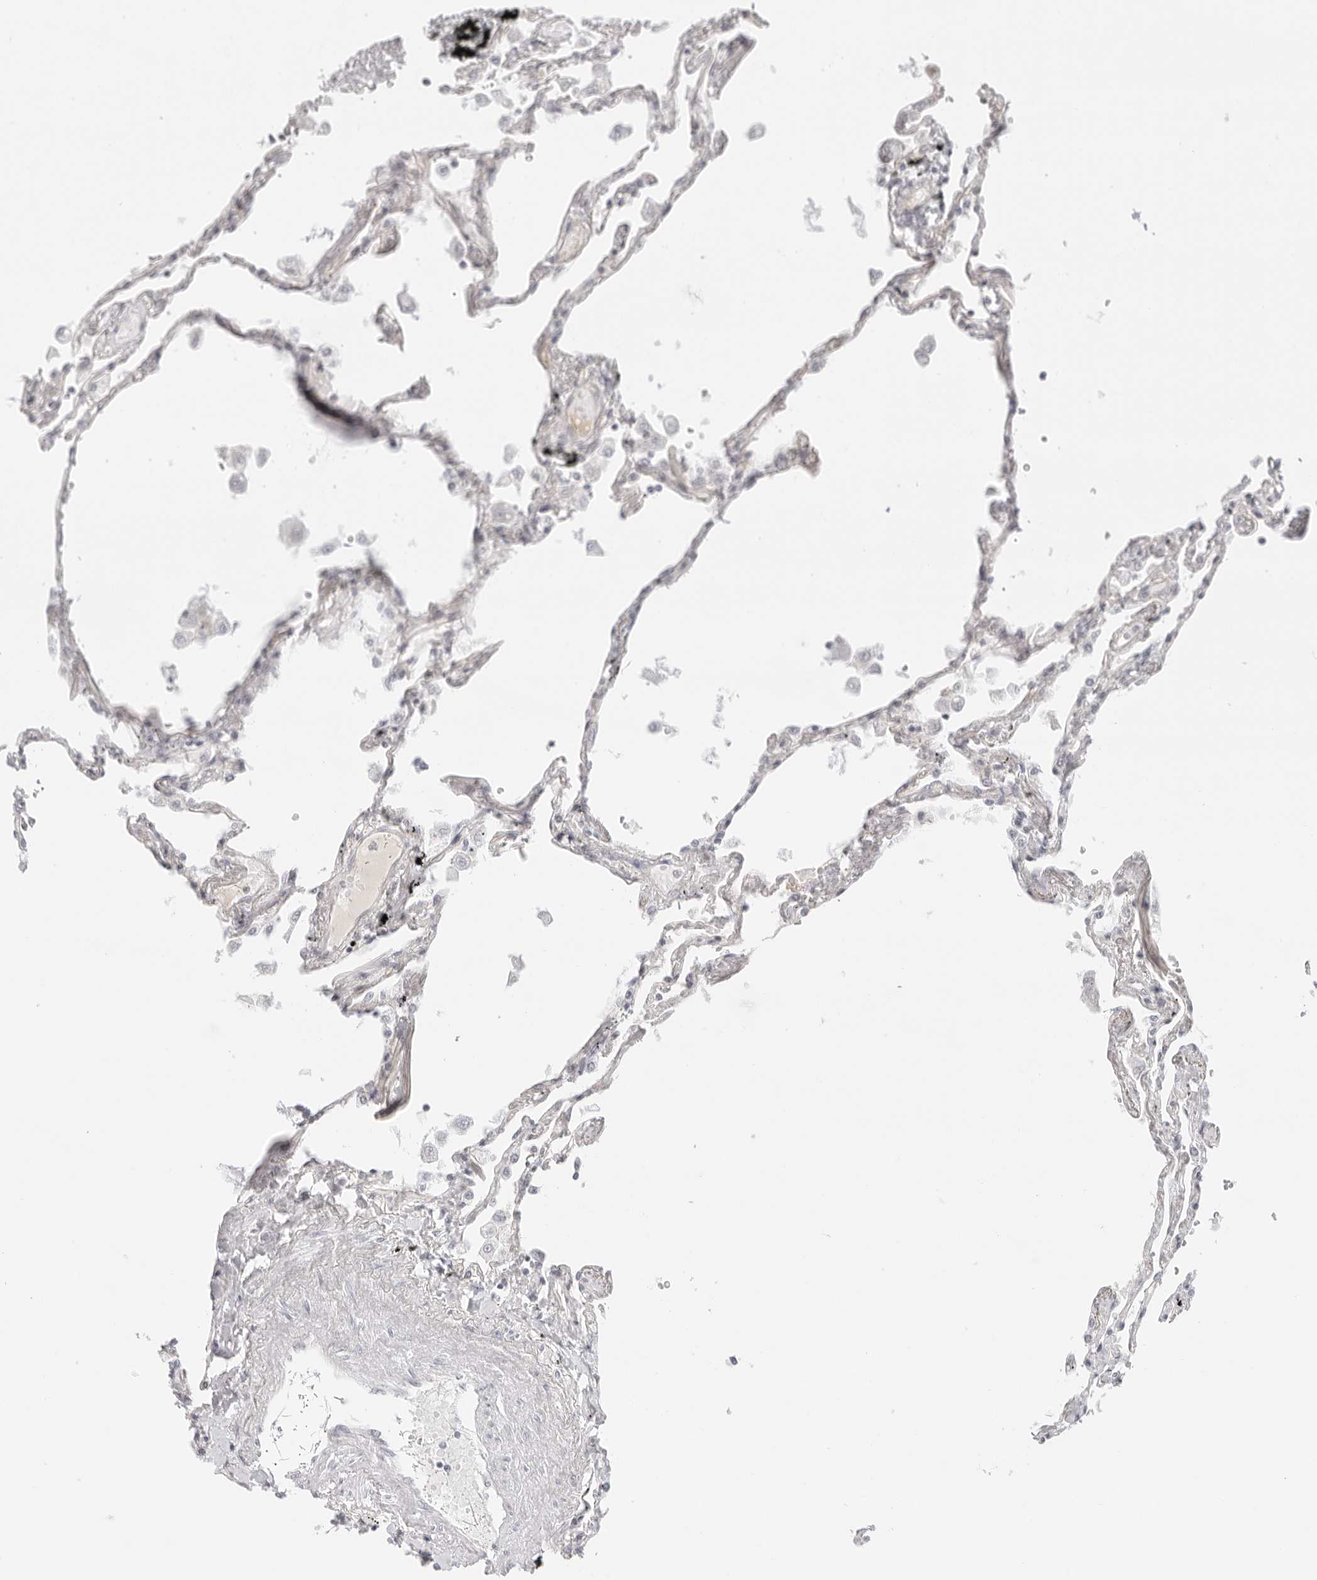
{"staining": {"intensity": "weak", "quantity": "<25%", "location": "nuclear"}, "tissue": "lung", "cell_type": "Alveolar cells", "image_type": "normal", "snomed": [{"axis": "morphology", "description": "Normal tissue, NOS"}, {"axis": "topography", "description": "Lung"}], "caption": "Protein analysis of normal lung exhibits no significant positivity in alveolar cells.", "gene": "MED18", "patient": {"sex": "female", "age": 67}}